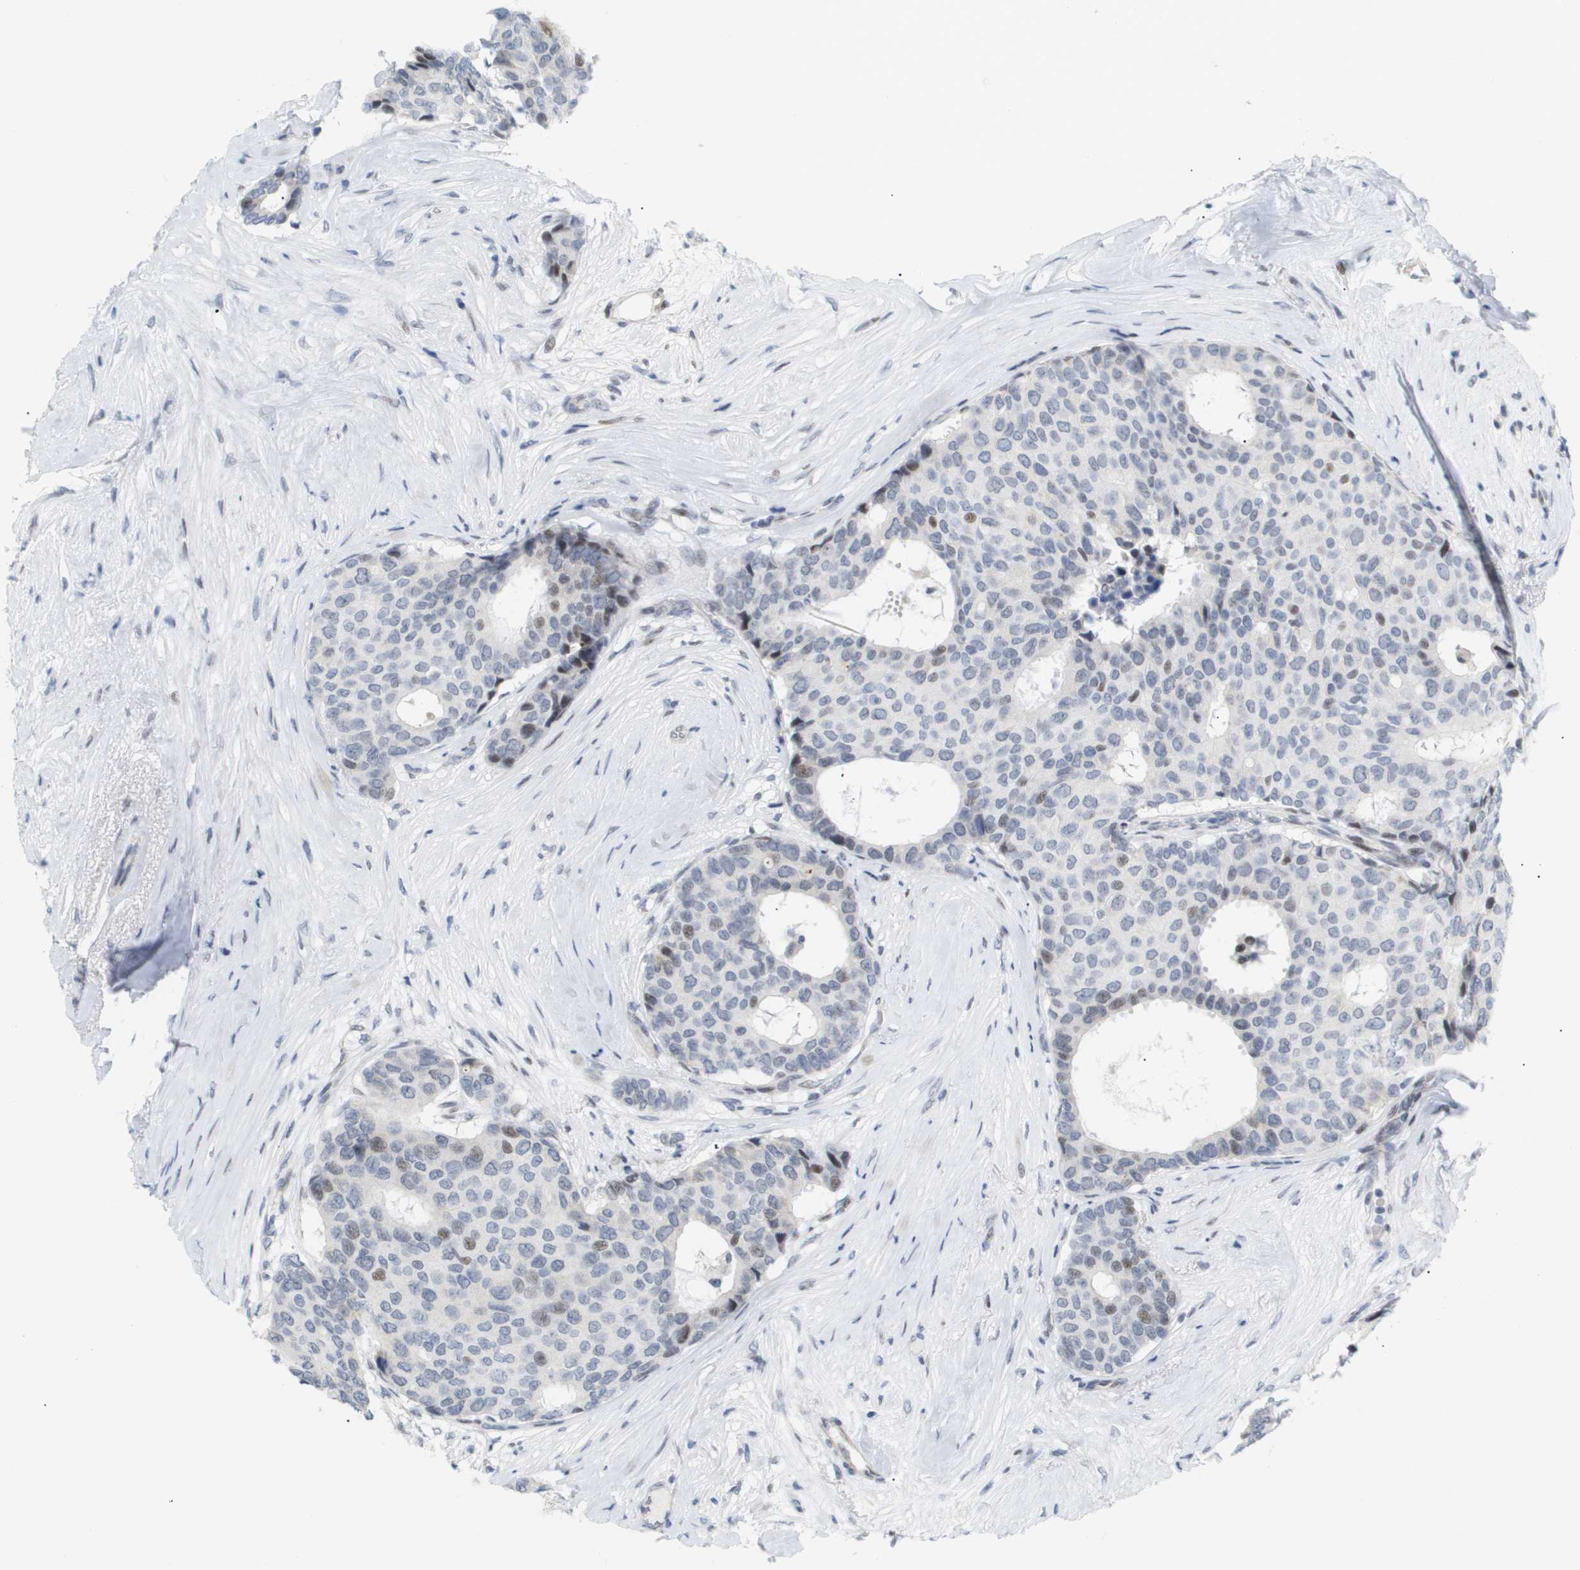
{"staining": {"intensity": "weak", "quantity": "<25%", "location": "nuclear"}, "tissue": "breast cancer", "cell_type": "Tumor cells", "image_type": "cancer", "snomed": [{"axis": "morphology", "description": "Duct carcinoma"}, {"axis": "topography", "description": "Breast"}], "caption": "High power microscopy histopathology image of an IHC image of invasive ductal carcinoma (breast), revealing no significant expression in tumor cells.", "gene": "PPARD", "patient": {"sex": "female", "age": 75}}